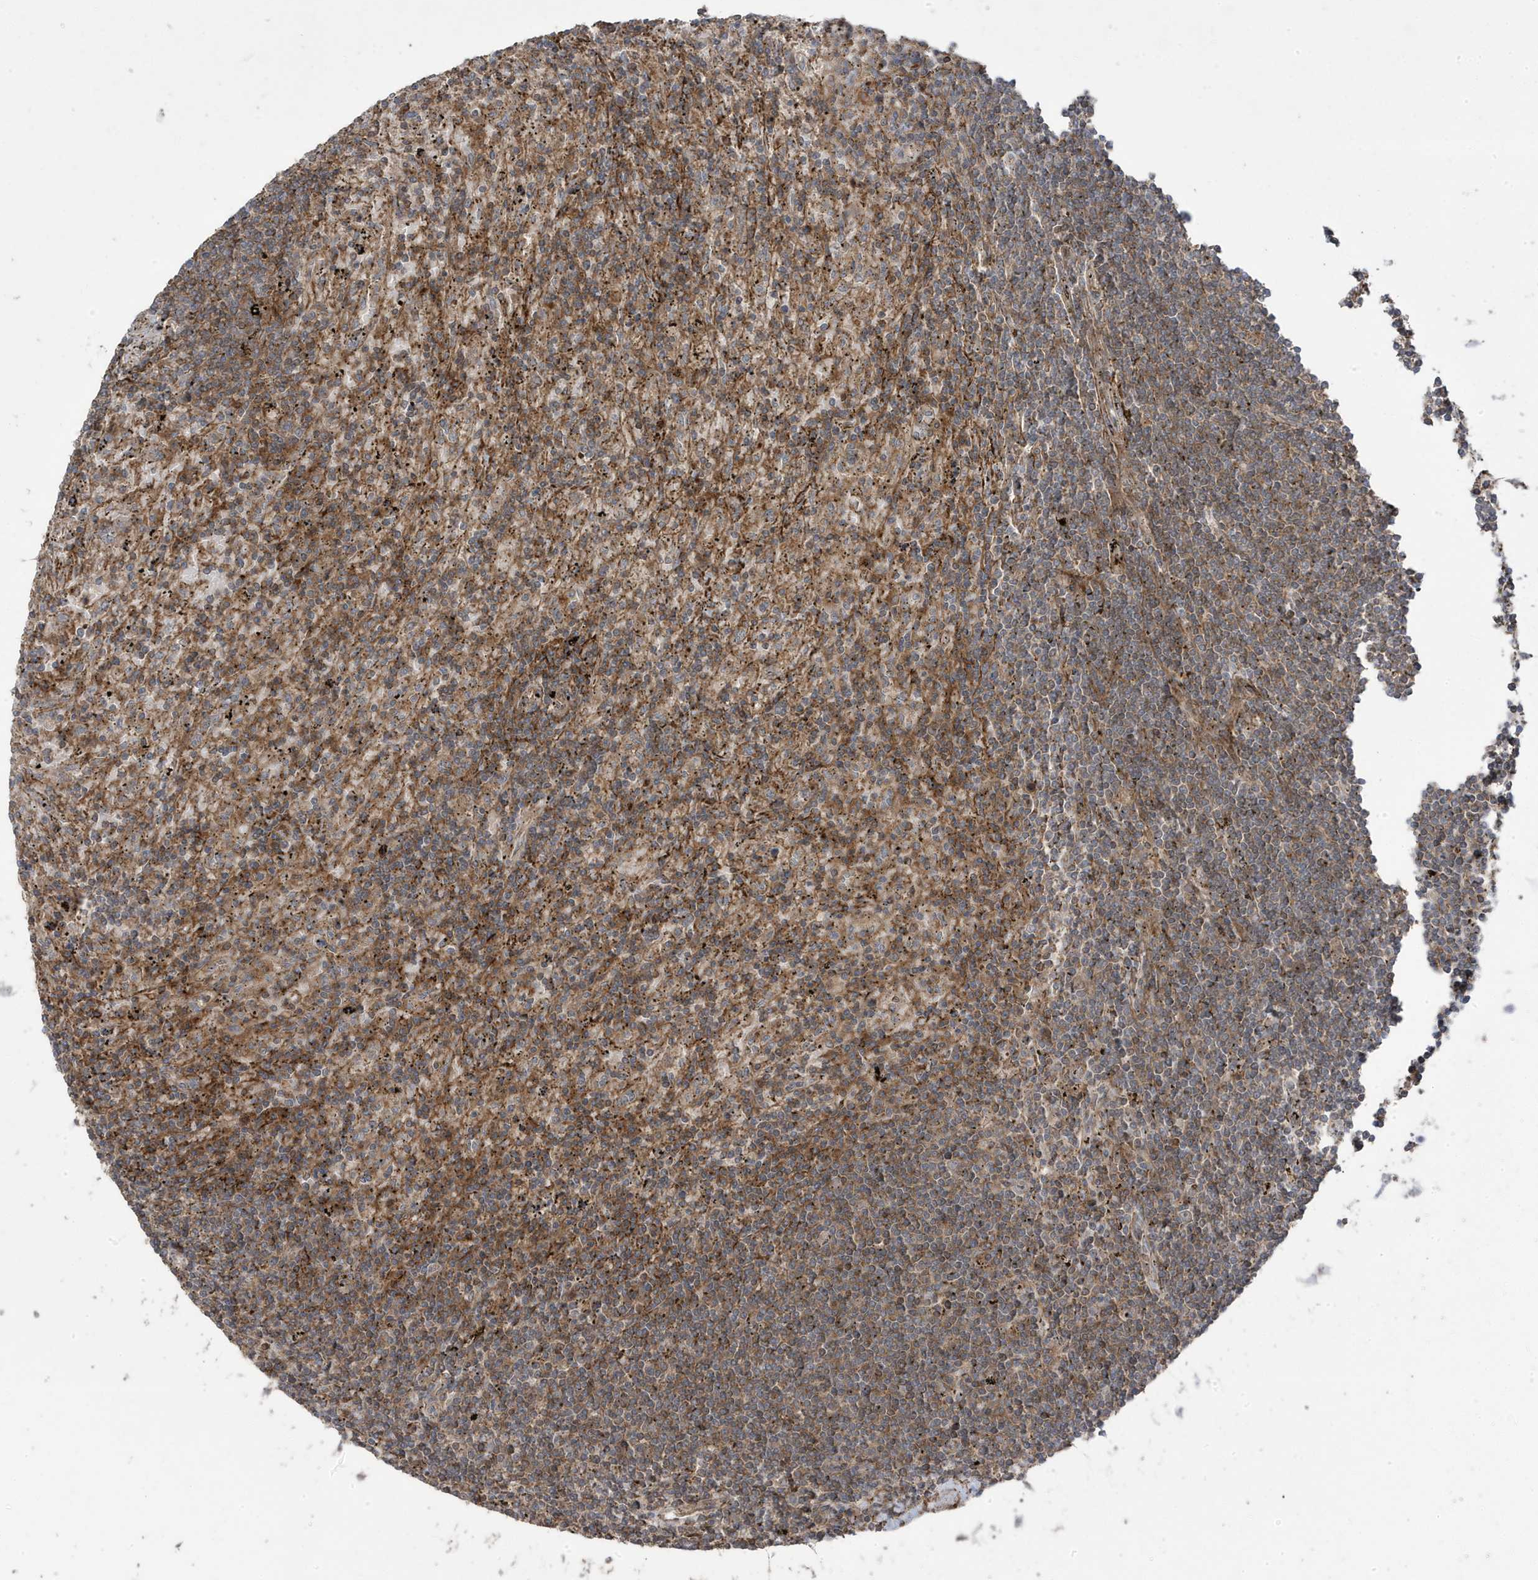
{"staining": {"intensity": "moderate", "quantity": "25%-75%", "location": "cytoplasmic/membranous"}, "tissue": "lymphoma", "cell_type": "Tumor cells", "image_type": "cancer", "snomed": [{"axis": "morphology", "description": "Malignant lymphoma, non-Hodgkin's type, Low grade"}, {"axis": "topography", "description": "Spleen"}], "caption": "Protein expression by immunohistochemistry (IHC) shows moderate cytoplasmic/membranous staining in approximately 25%-75% of tumor cells in low-grade malignant lymphoma, non-Hodgkin's type.", "gene": "CETN3", "patient": {"sex": "male", "age": 76}}